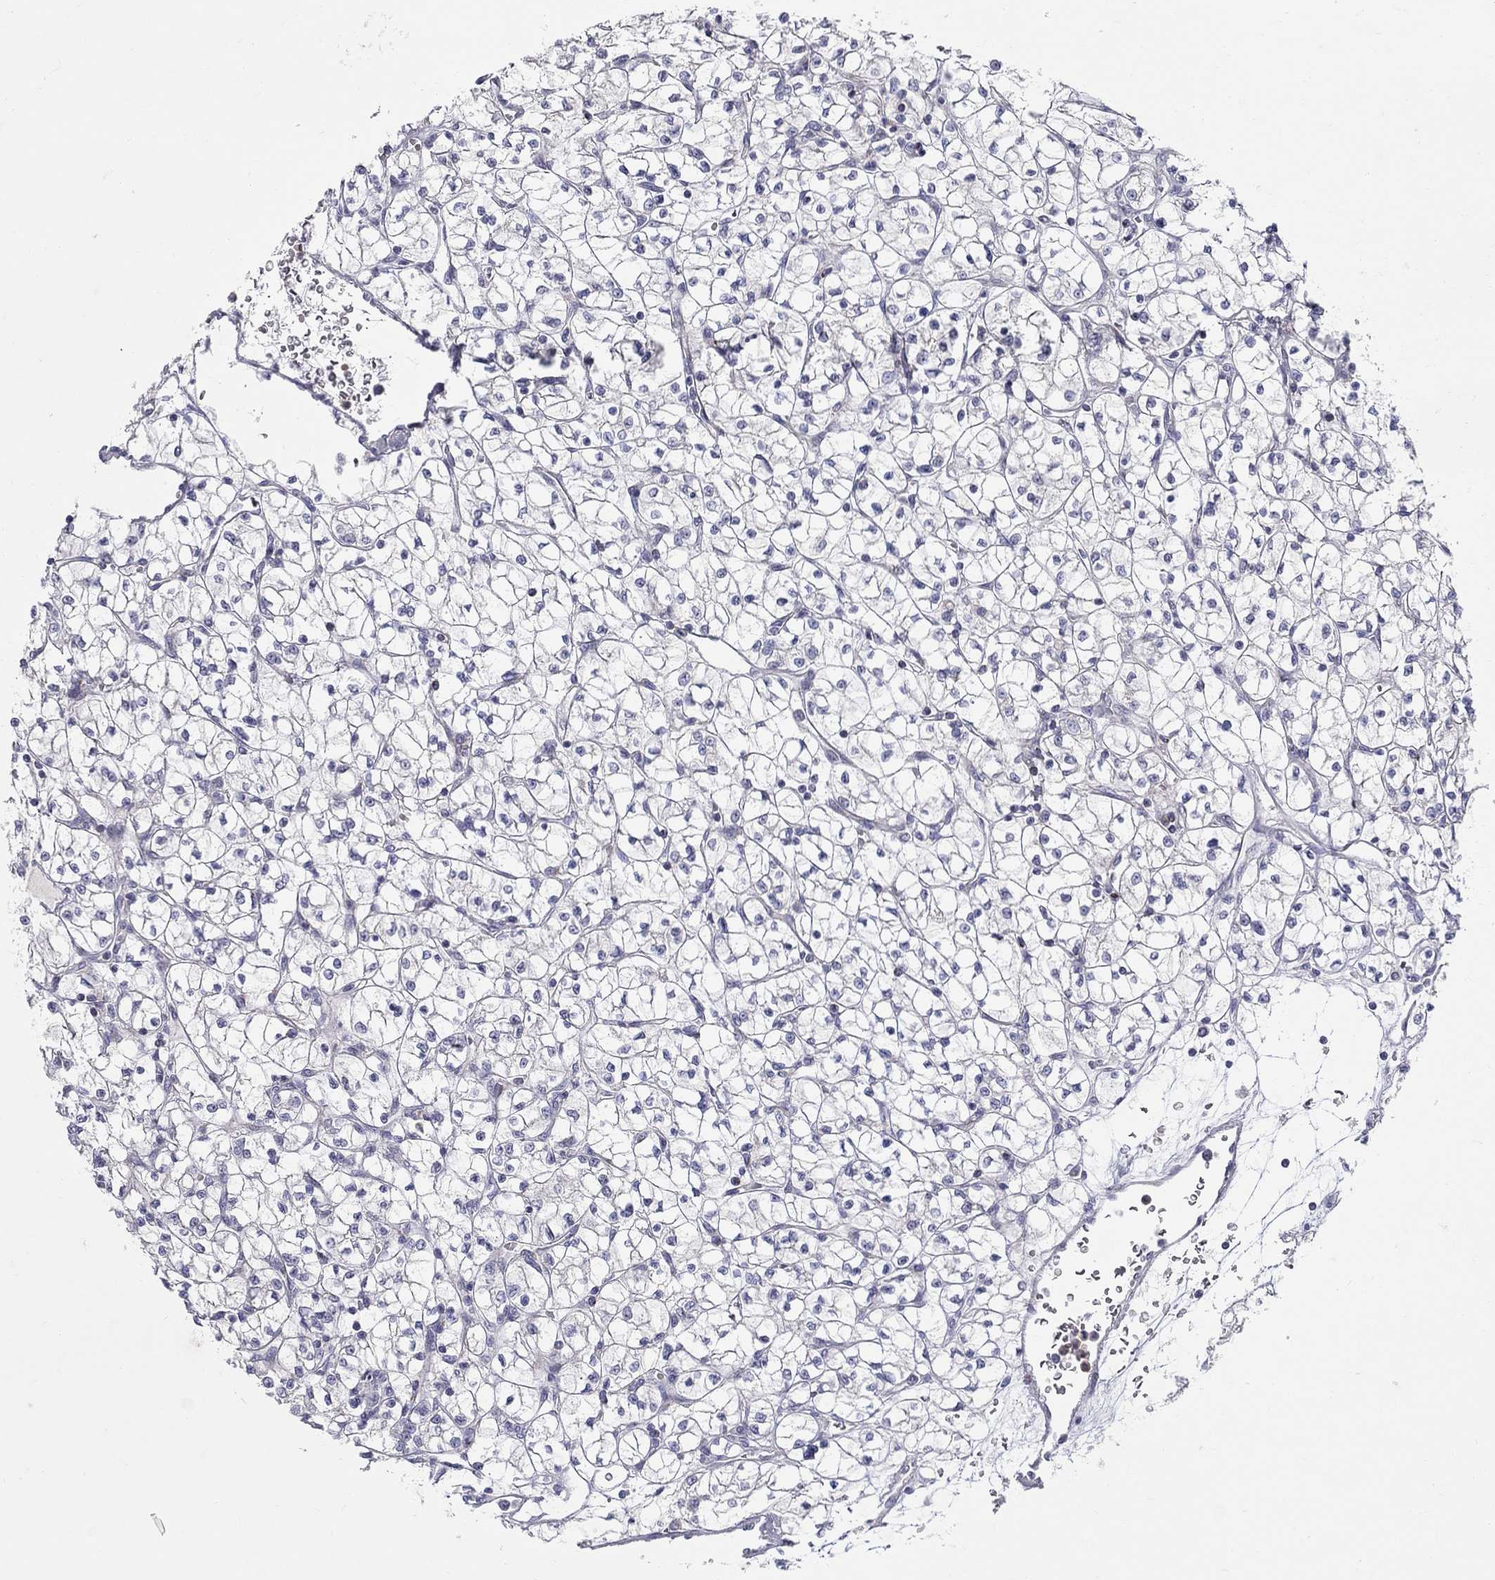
{"staining": {"intensity": "negative", "quantity": "none", "location": "none"}, "tissue": "renal cancer", "cell_type": "Tumor cells", "image_type": "cancer", "snomed": [{"axis": "morphology", "description": "Adenocarcinoma, NOS"}, {"axis": "topography", "description": "Kidney"}], "caption": "Protein analysis of adenocarcinoma (renal) demonstrates no significant expression in tumor cells.", "gene": "HMX2", "patient": {"sex": "female", "age": 64}}